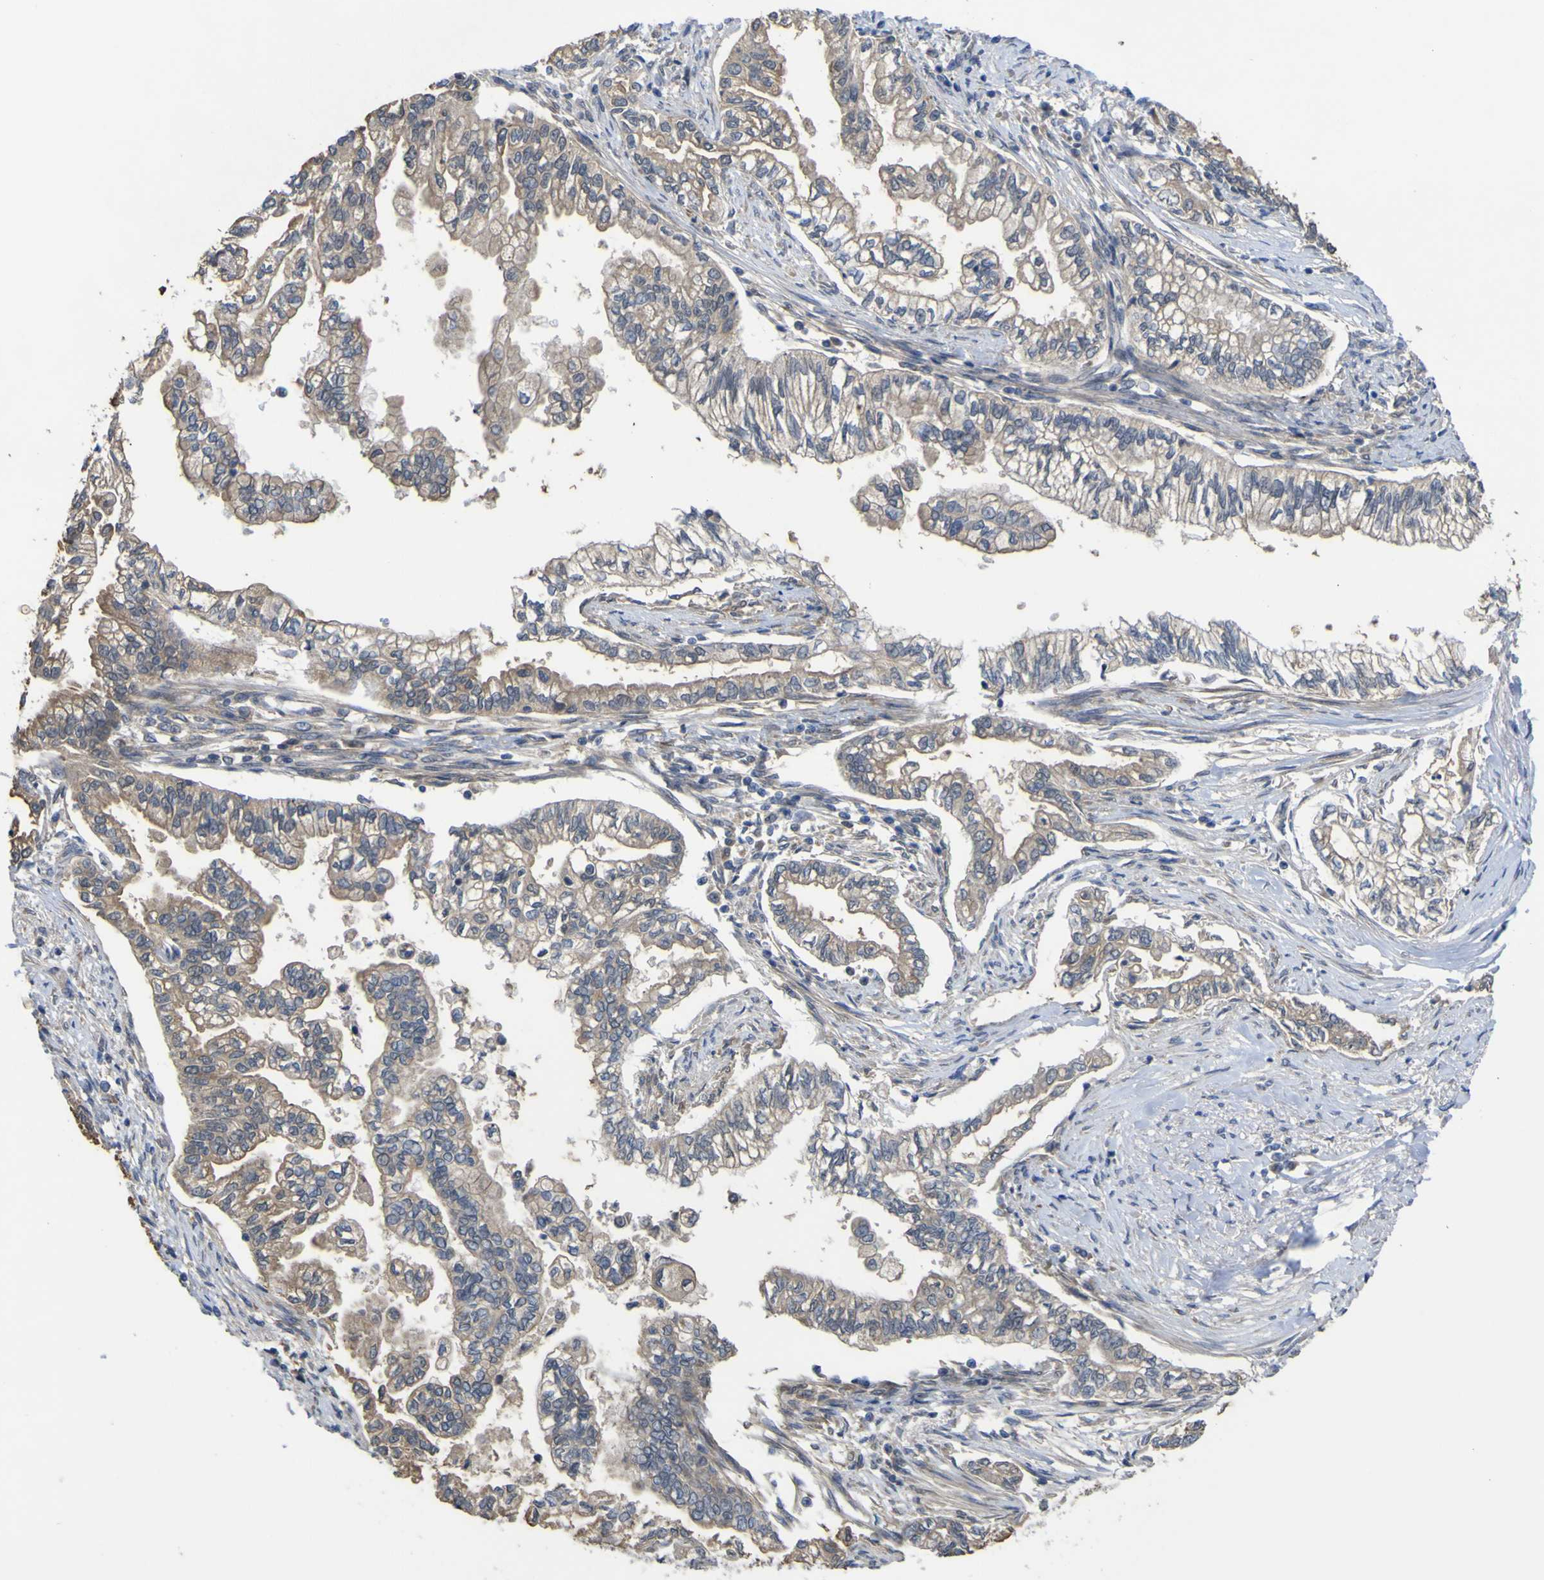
{"staining": {"intensity": "weak", "quantity": "25%-75%", "location": "cytoplasmic/membranous"}, "tissue": "pancreatic cancer", "cell_type": "Tumor cells", "image_type": "cancer", "snomed": [{"axis": "morphology", "description": "Normal tissue, NOS"}, {"axis": "topography", "description": "Pancreas"}], "caption": "Immunohistochemistry (DAB (3,3'-diaminobenzidine)) staining of human pancreatic cancer demonstrates weak cytoplasmic/membranous protein staining in about 25%-75% of tumor cells.", "gene": "TNFRSF11A", "patient": {"sex": "male", "age": 42}}